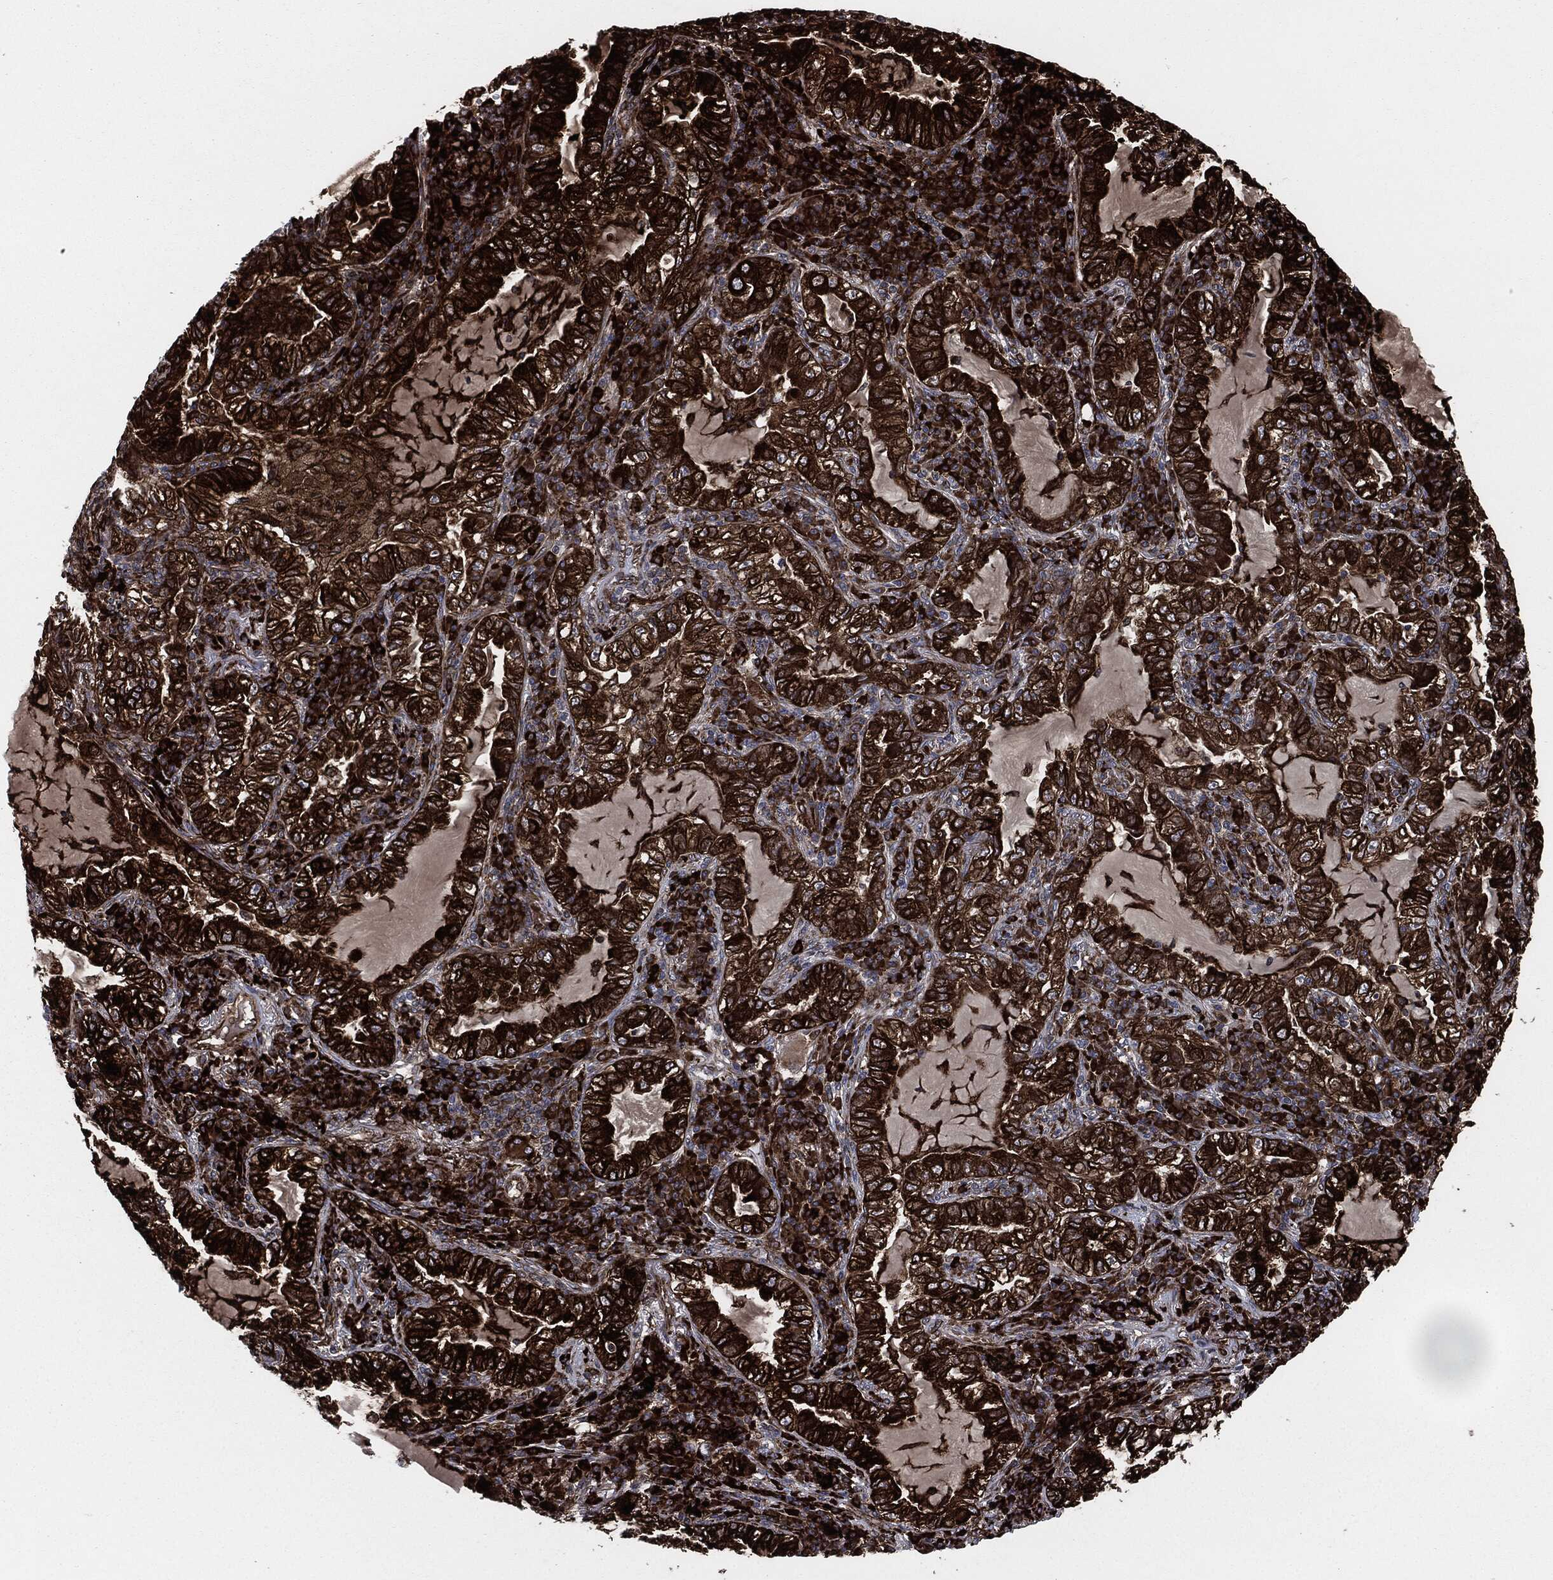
{"staining": {"intensity": "strong", "quantity": ">75%", "location": "cytoplasmic/membranous"}, "tissue": "lung cancer", "cell_type": "Tumor cells", "image_type": "cancer", "snomed": [{"axis": "morphology", "description": "Adenocarcinoma, NOS"}, {"axis": "topography", "description": "Lung"}], "caption": "About >75% of tumor cells in human lung cancer (adenocarcinoma) show strong cytoplasmic/membranous protein staining as visualized by brown immunohistochemical staining.", "gene": "CALR", "patient": {"sex": "female", "age": 73}}